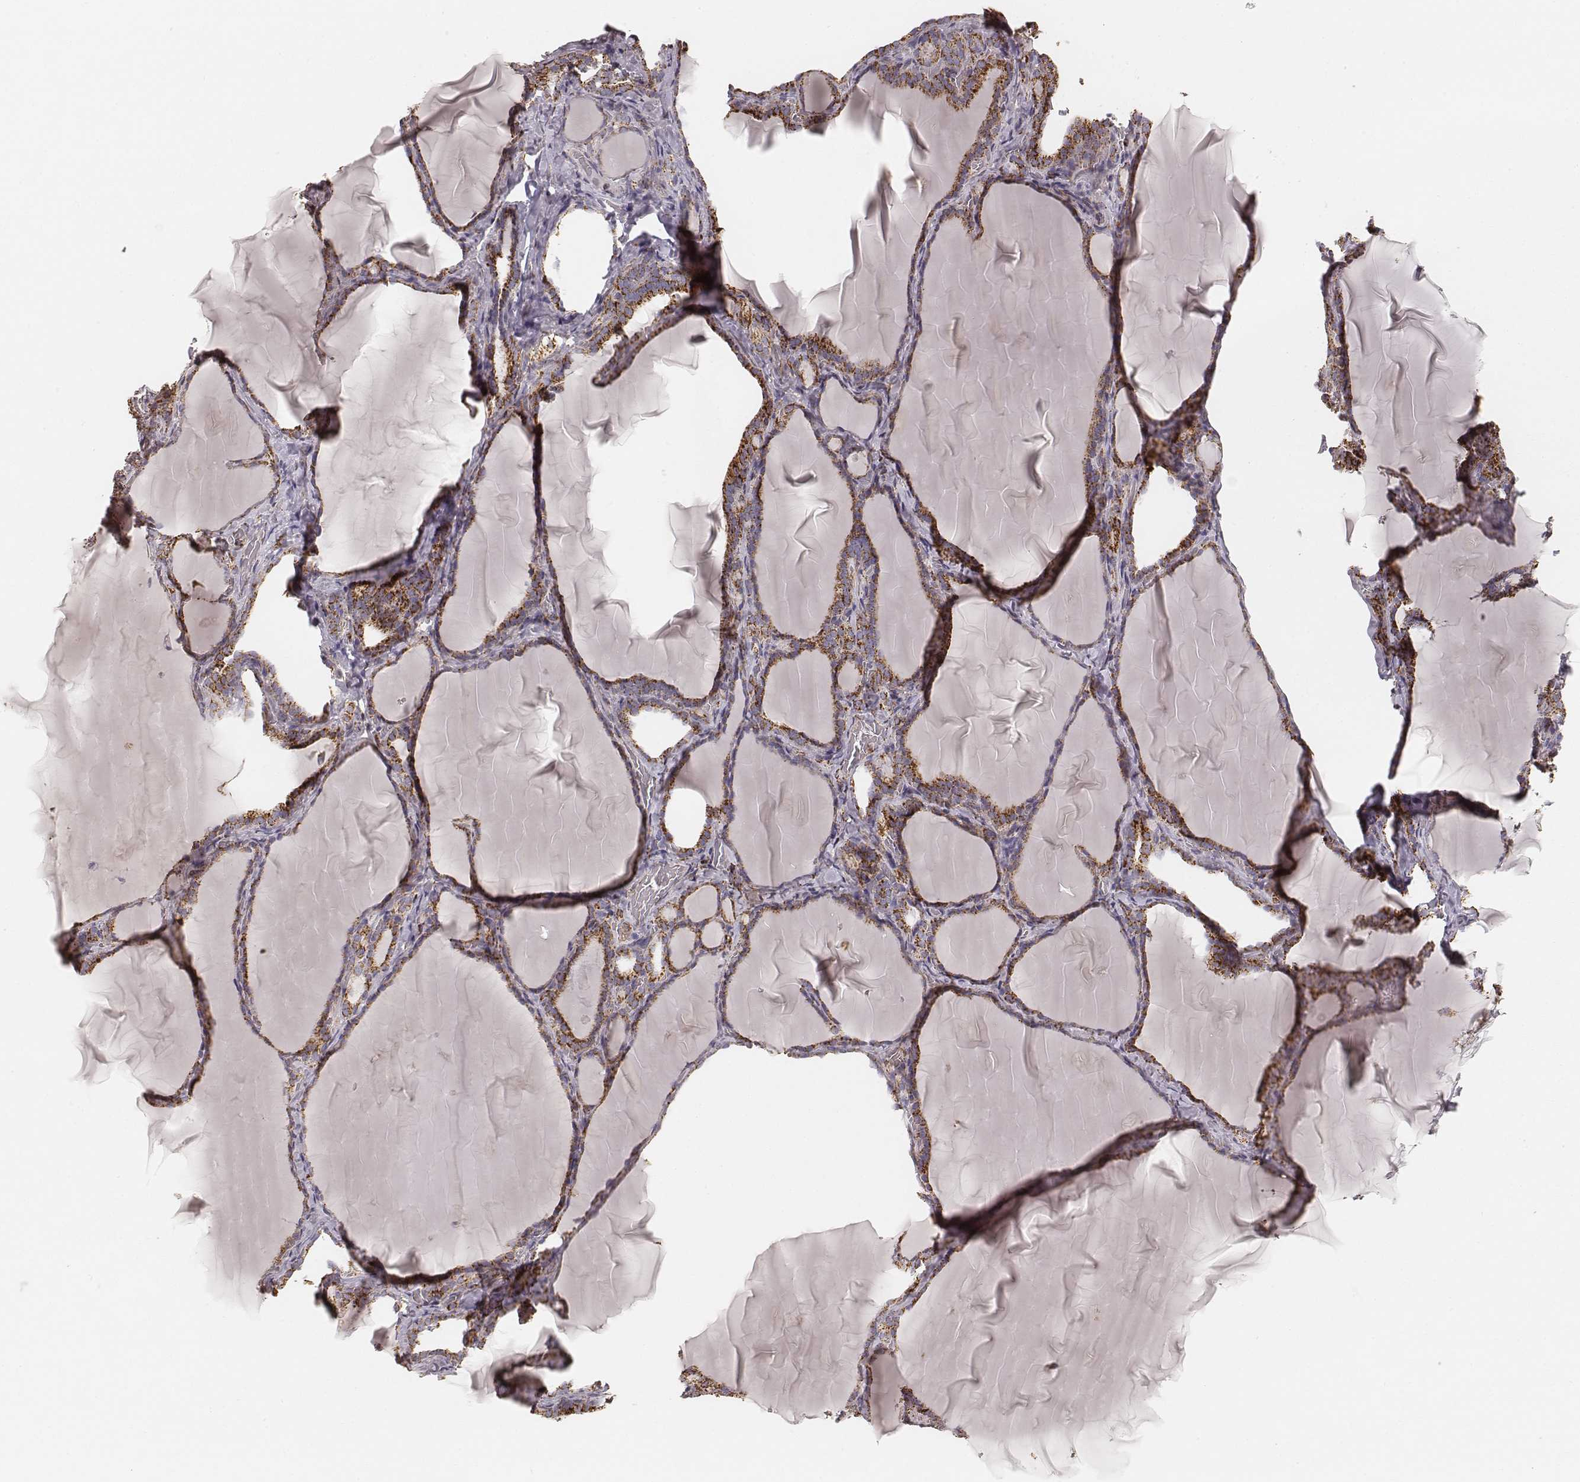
{"staining": {"intensity": "strong", "quantity": ">75%", "location": "cytoplasmic/membranous"}, "tissue": "thyroid gland", "cell_type": "Glandular cells", "image_type": "normal", "snomed": [{"axis": "morphology", "description": "Normal tissue, NOS"}, {"axis": "morphology", "description": "Hyperplasia, NOS"}, {"axis": "topography", "description": "Thyroid gland"}], "caption": "Thyroid gland stained with IHC displays strong cytoplasmic/membranous staining in about >75% of glandular cells.", "gene": "CS", "patient": {"sex": "female", "age": 27}}